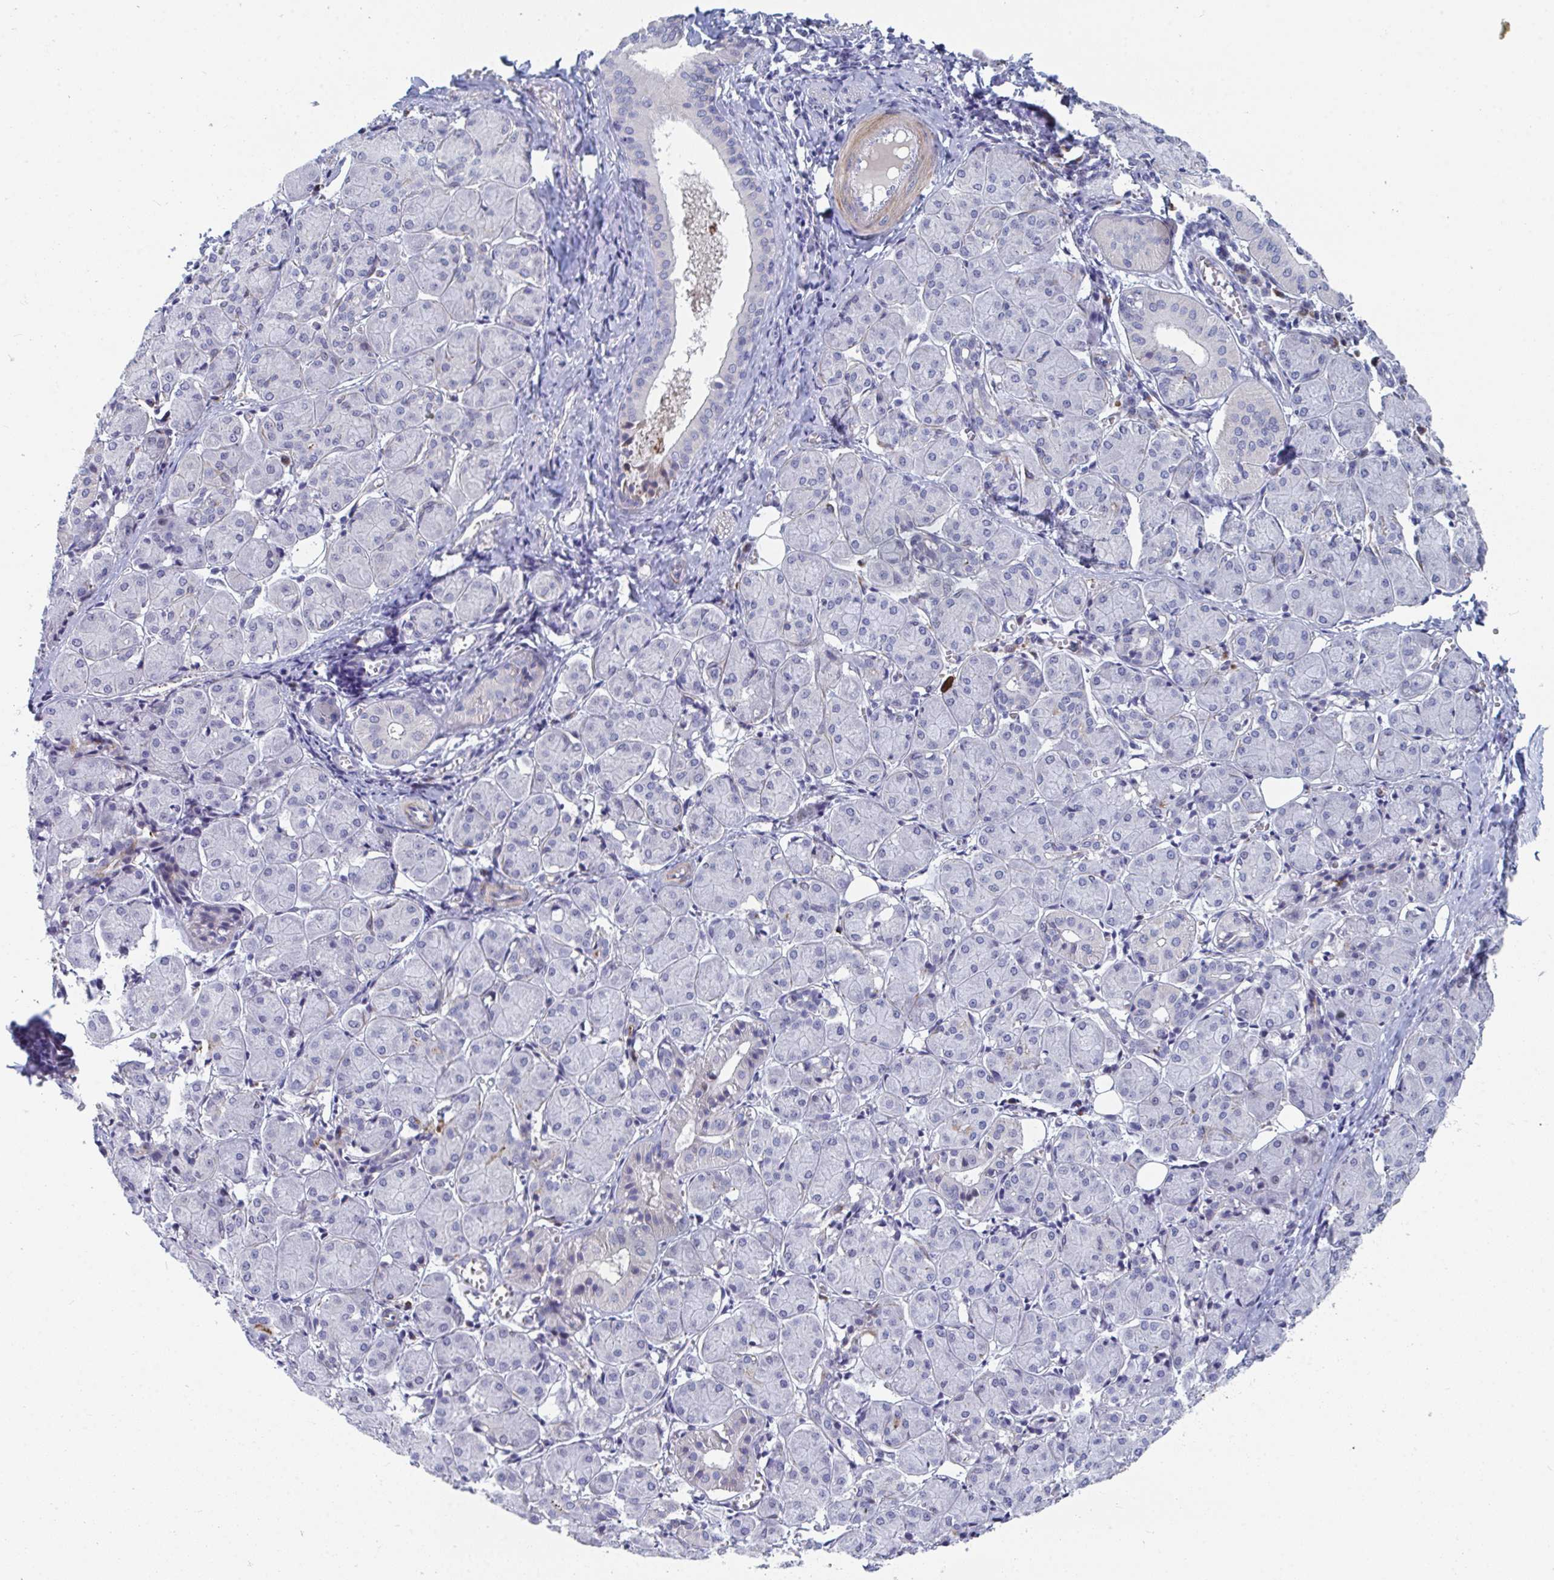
{"staining": {"intensity": "moderate", "quantity": "<25%", "location": "cytoplasmic/membranous"}, "tissue": "salivary gland", "cell_type": "Glandular cells", "image_type": "normal", "snomed": [{"axis": "morphology", "description": "Normal tissue, NOS"}, {"axis": "morphology", "description": "Inflammation, NOS"}, {"axis": "topography", "description": "Lymph node"}, {"axis": "topography", "description": "Salivary gland"}], "caption": "This photomicrograph demonstrates immunohistochemistry (IHC) staining of normal salivary gland, with low moderate cytoplasmic/membranous staining in approximately <25% of glandular cells.", "gene": "CENPT", "patient": {"sex": "male", "age": 3}}